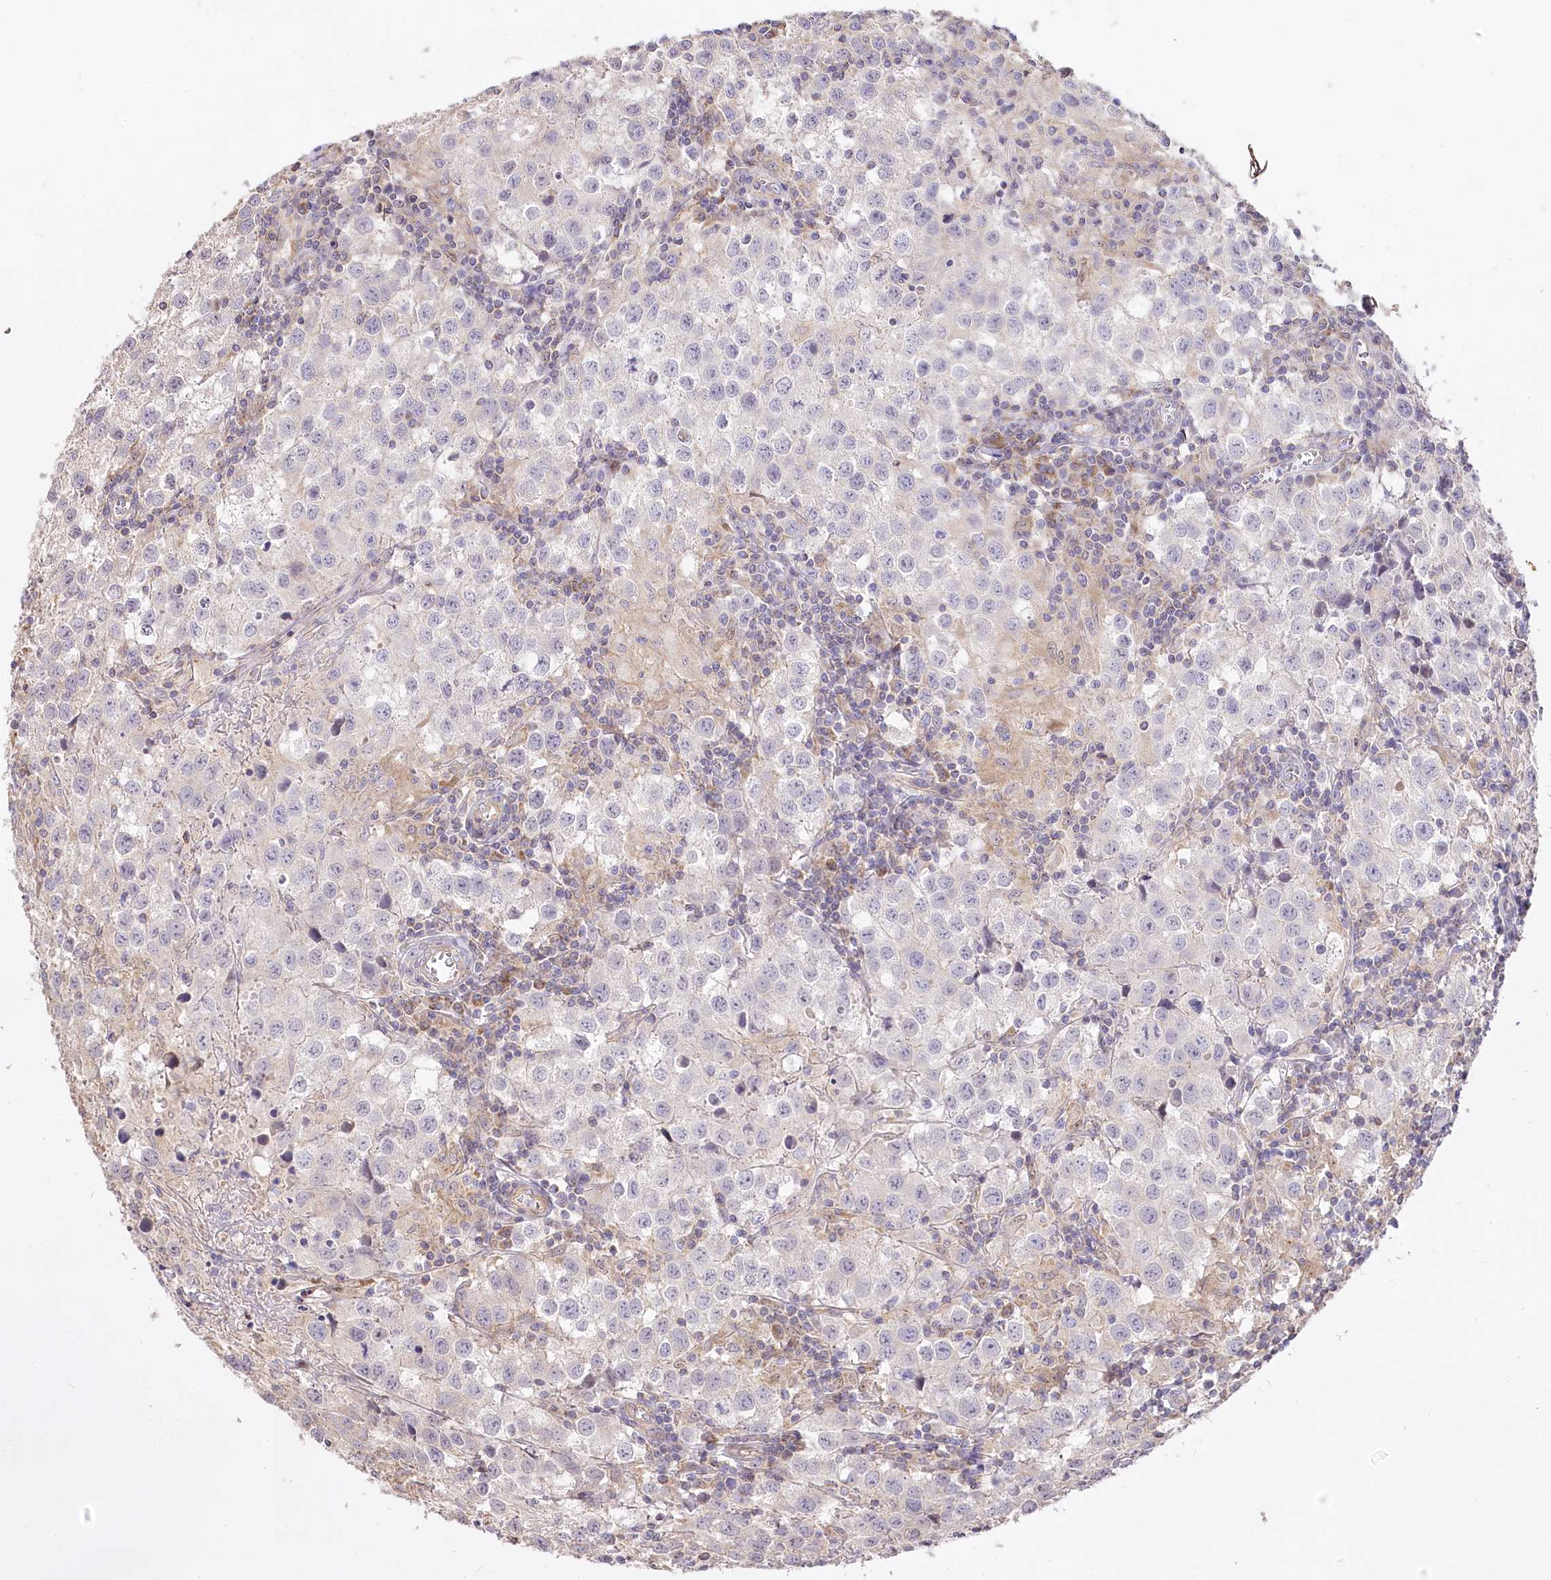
{"staining": {"intensity": "negative", "quantity": "none", "location": "none"}, "tissue": "testis cancer", "cell_type": "Tumor cells", "image_type": "cancer", "snomed": [{"axis": "morphology", "description": "Seminoma, NOS"}, {"axis": "morphology", "description": "Carcinoma, Embryonal, NOS"}, {"axis": "topography", "description": "Testis"}], "caption": "DAB (3,3'-diaminobenzidine) immunohistochemical staining of testis cancer reveals no significant positivity in tumor cells.", "gene": "ZNF226", "patient": {"sex": "male", "age": 43}}